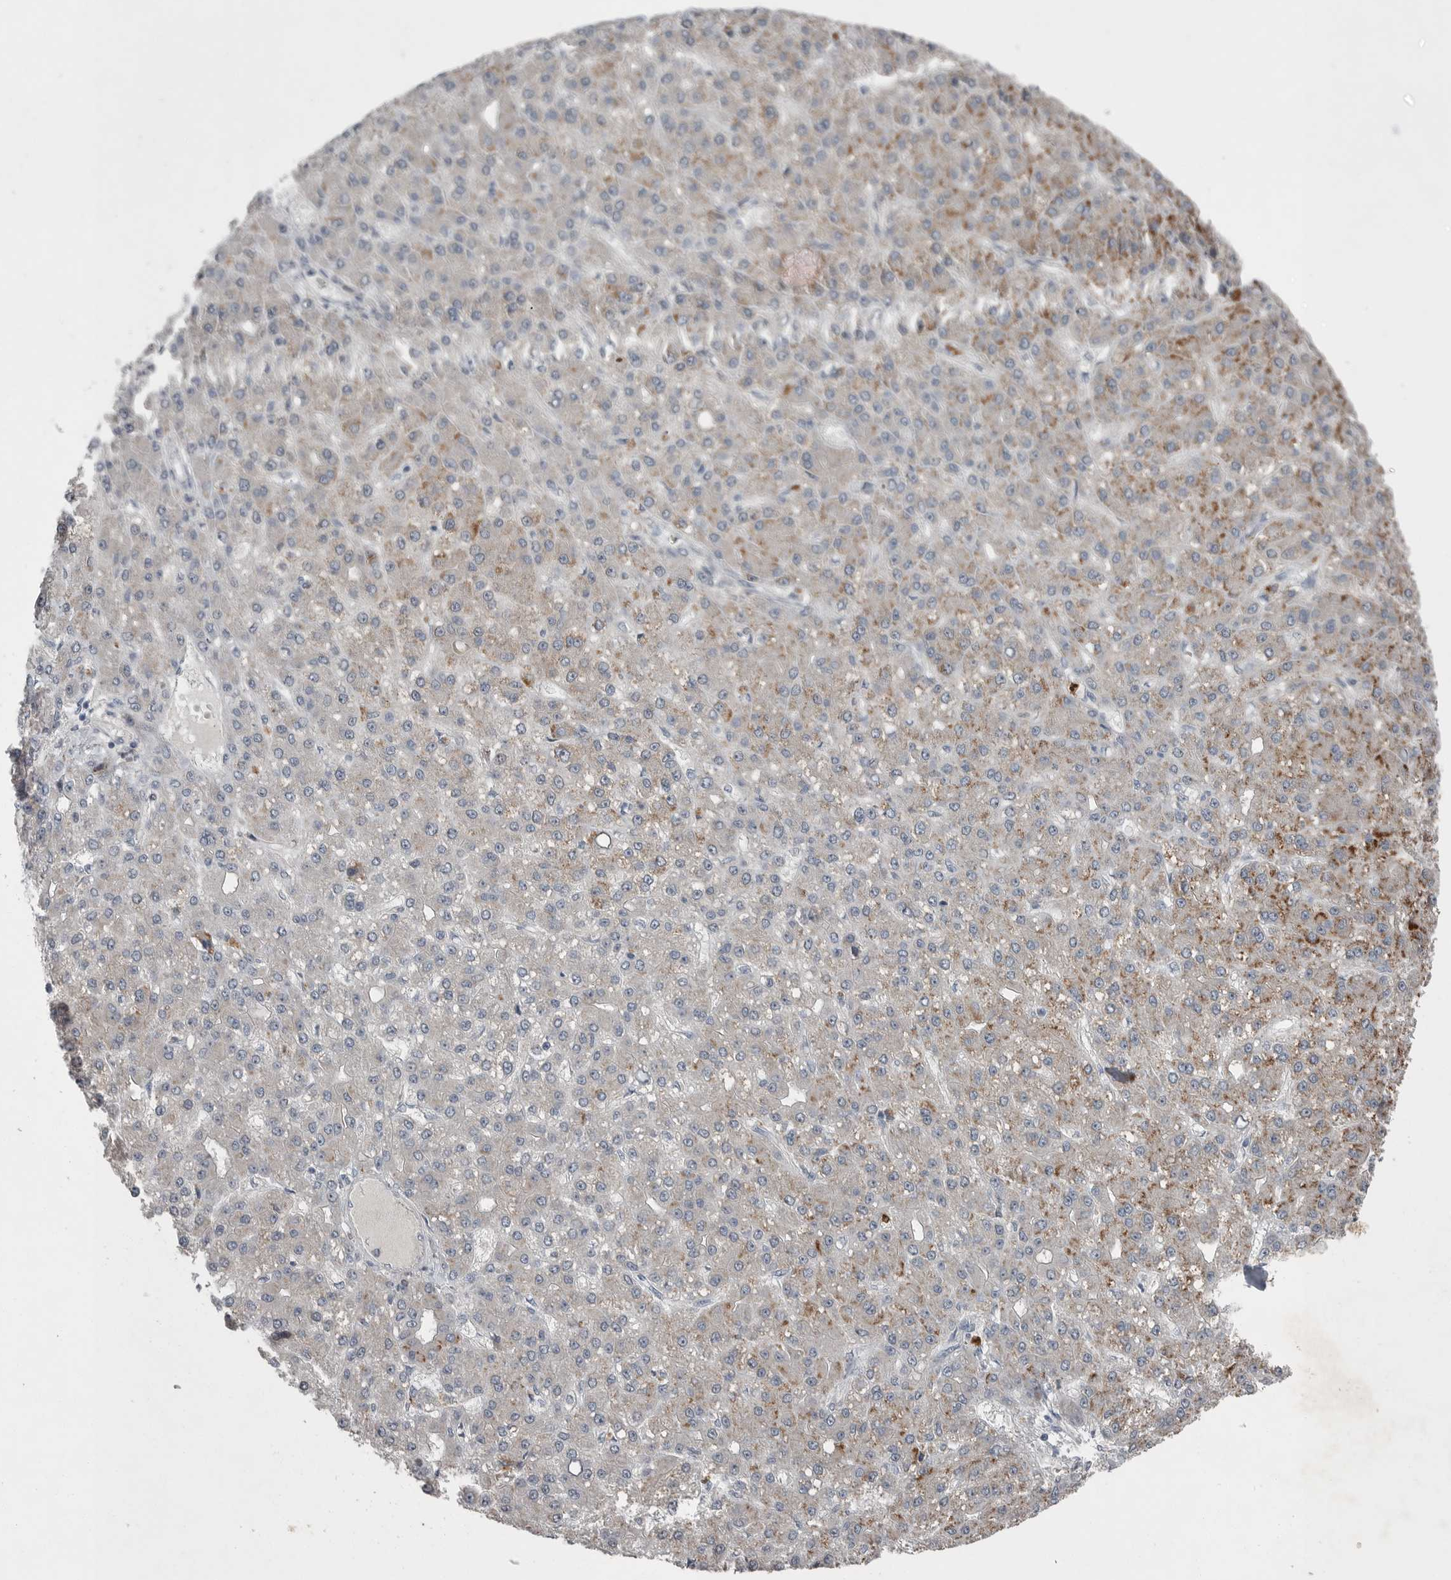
{"staining": {"intensity": "weak", "quantity": "25%-75%", "location": "cytoplasmic/membranous"}, "tissue": "liver cancer", "cell_type": "Tumor cells", "image_type": "cancer", "snomed": [{"axis": "morphology", "description": "Carcinoma, Hepatocellular, NOS"}, {"axis": "topography", "description": "Liver"}], "caption": "Immunohistochemical staining of liver hepatocellular carcinoma exhibits weak cytoplasmic/membranous protein staining in about 25%-75% of tumor cells.", "gene": "SCP2", "patient": {"sex": "male", "age": 67}}